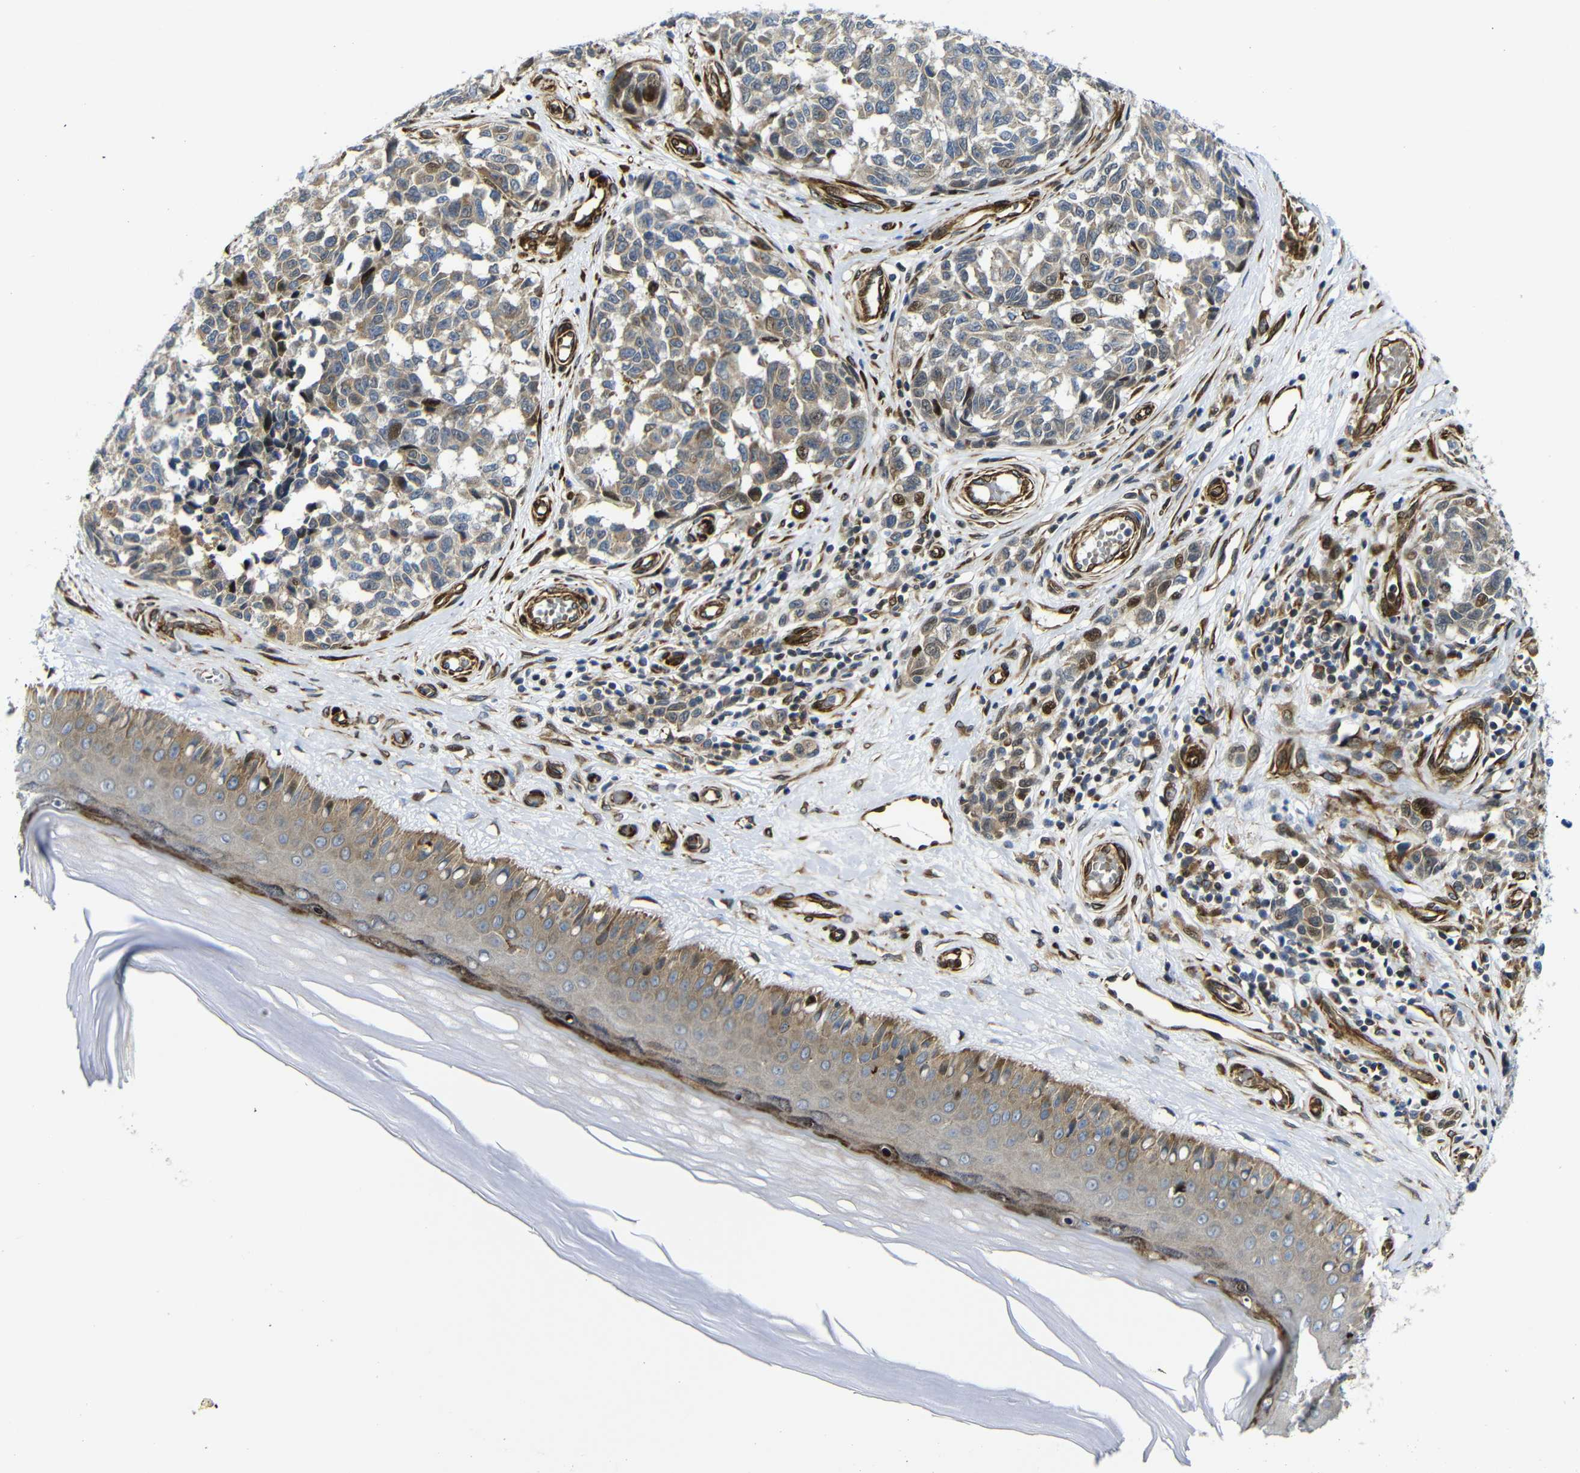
{"staining": {"intensity": "moderate", "quantity": "25%-75%", "location": "cytoplasmic/membranous"}, "tissue": "melanoma", "cell_type": "Tumor cells", "image_type": "cancer", "snomed": [{"axis": "morphology", "description": "Malignant melanoma, NOS"}, {"axis": "topography", "description": "Skin"}], "caption": "Brown immunohistochemical staining in melanoma reveals moderate cytoplasmic/membranous expression in about 25%-75% of tumor cells.", "gene": "PARP14", "patient": {"sex": "female", "age": 64}}